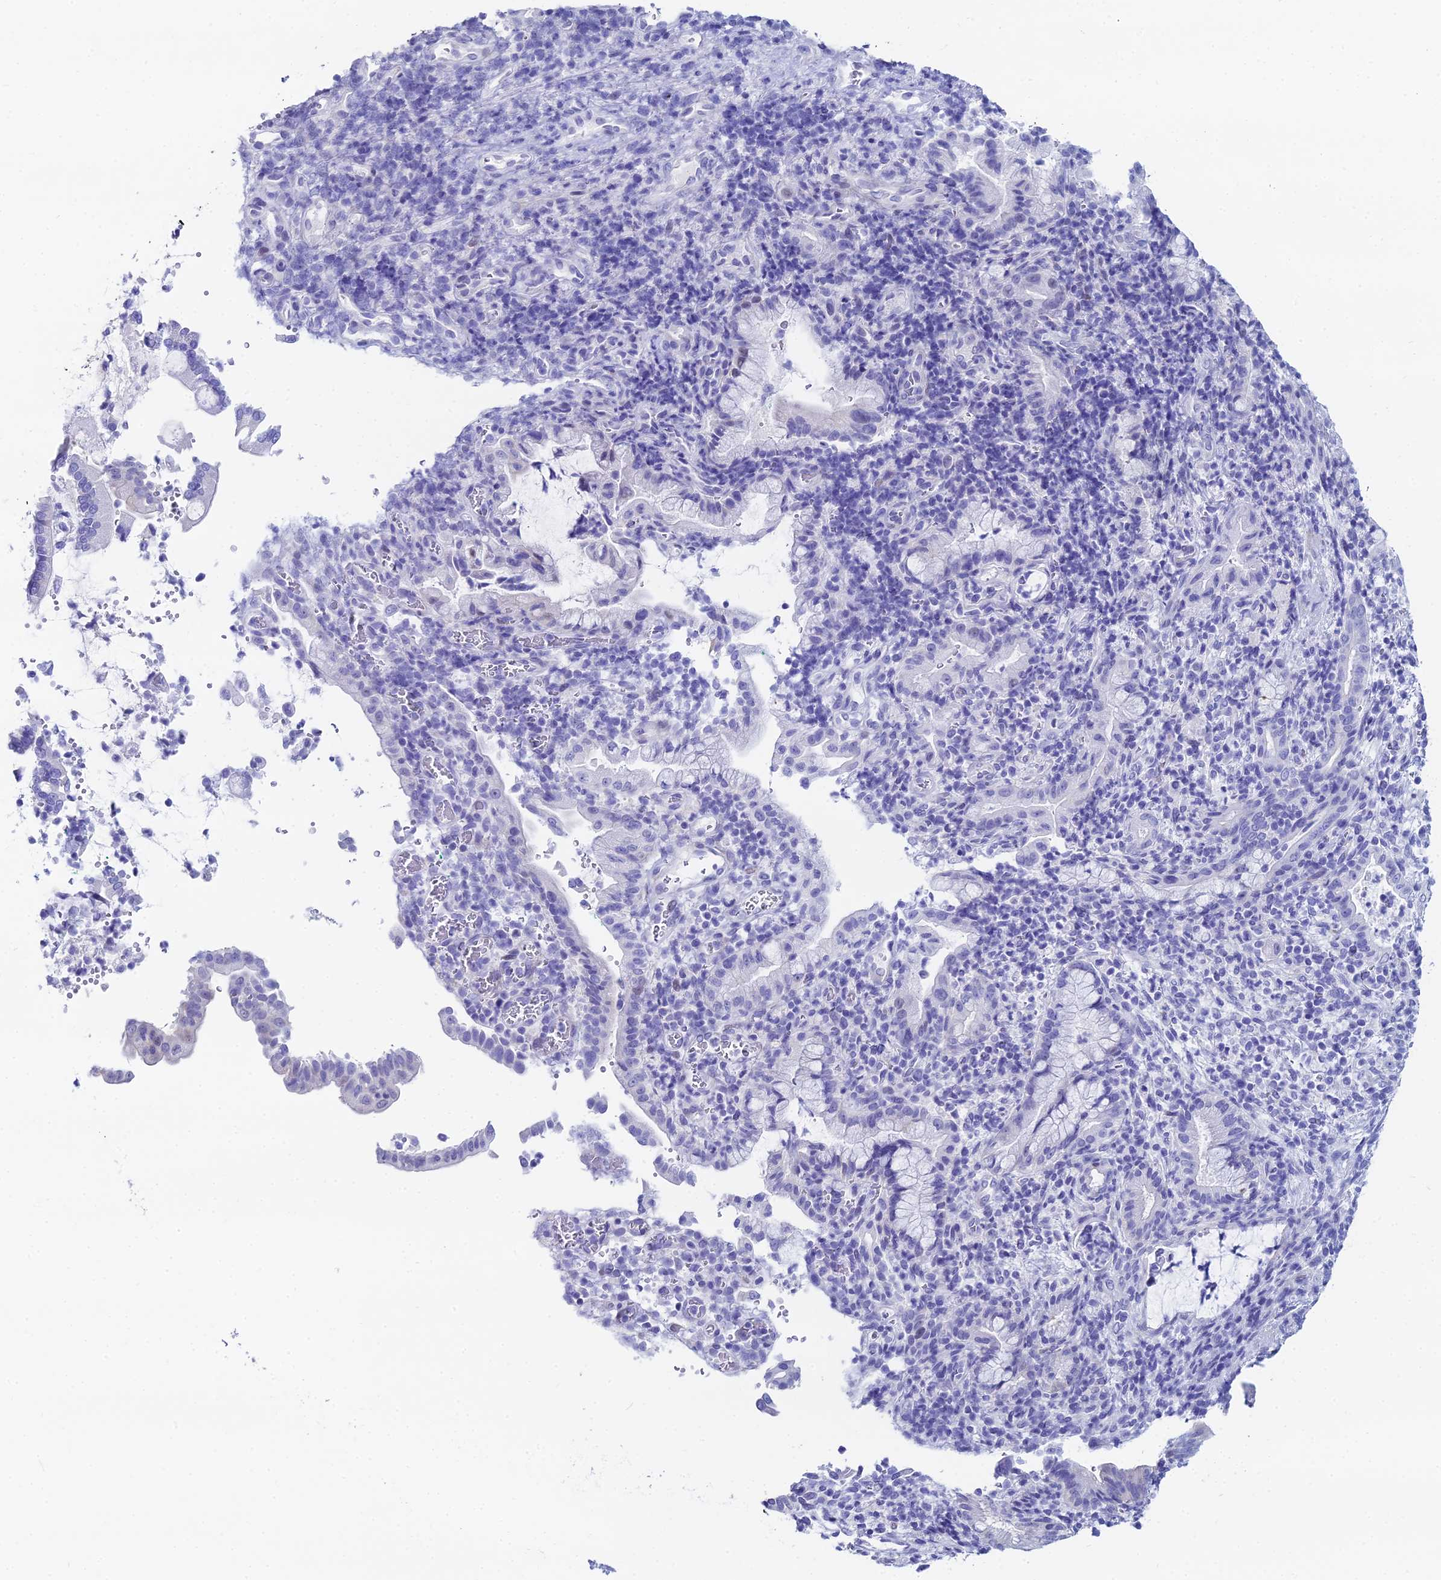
{"staining": {"intensity": "negative", "quantity": "none", "location": "none"}, "tissue": "pancreatic cancer", "cell_type": "Tumor cells", "image_type": "cancer", "snomed": [{"axis": "morphology", "description": "Normal tissue, NOS"}, {"axis": "morphology", "description": "Adenocarcinoma, NOS"}, {"axis": "topography", "description": "Pancreas"}], "caption": "Immunohistochemical staining of human pancreatic cancer reveals no significant positivity in tumor cells.", "gene": "HSPA1L", "patient": {"sex": "female", "age": 55}}